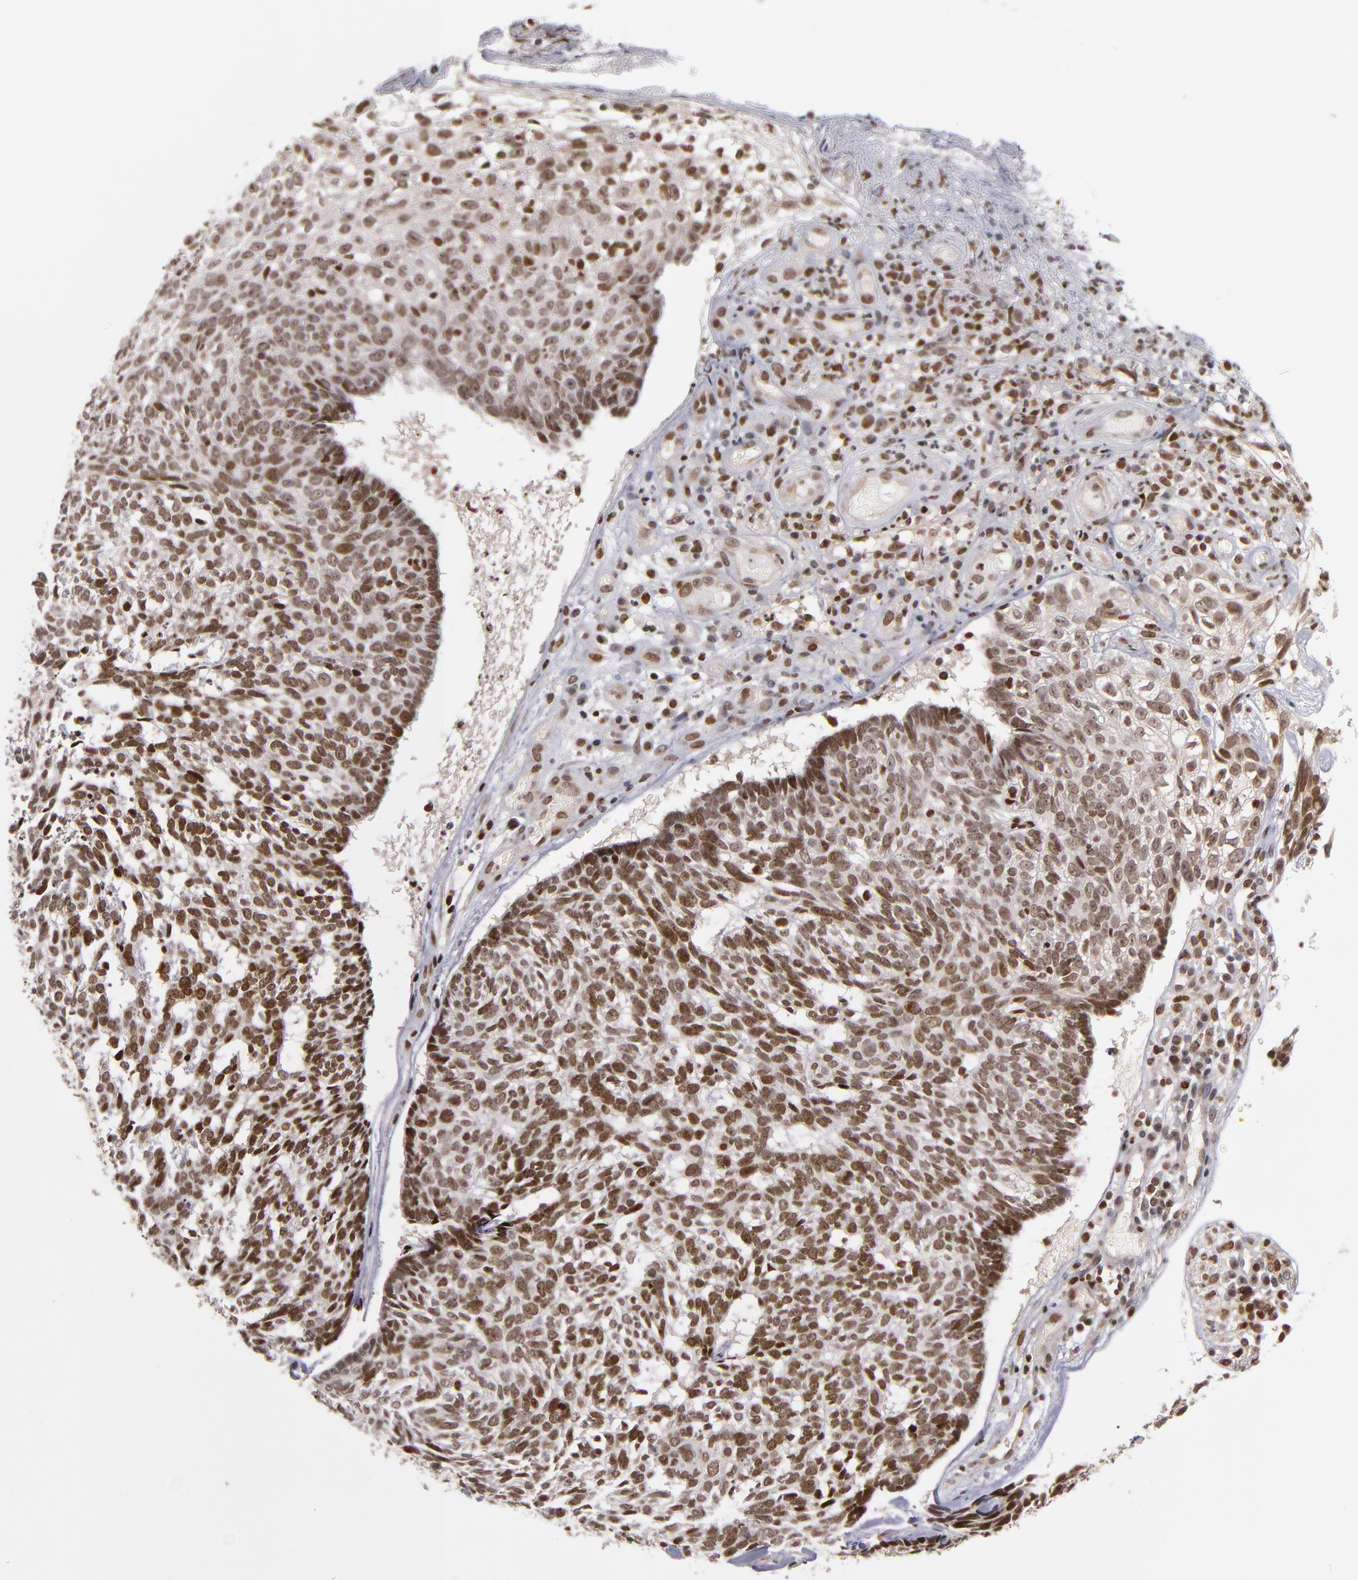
{"staining": {"intensity": "moderate", "quantity": ">75%", "location": "nuclear"}, "tissue": "skin cancer", "cell_type": "Tumor cells", "image_type": "cancer", "snomed": [{"axis": "morphology", "description": "Basal cell carcinoma"}, {"axis": "topography", "description": "Skin"}], "caption": "About >75% of tumor cells in human skin cancer exhibit moderate nuclear protein positivity as visualized by brown immunohistochemical staining.", "gene": "KDM6A", "patient": {"sex": "male", "age": 72}}